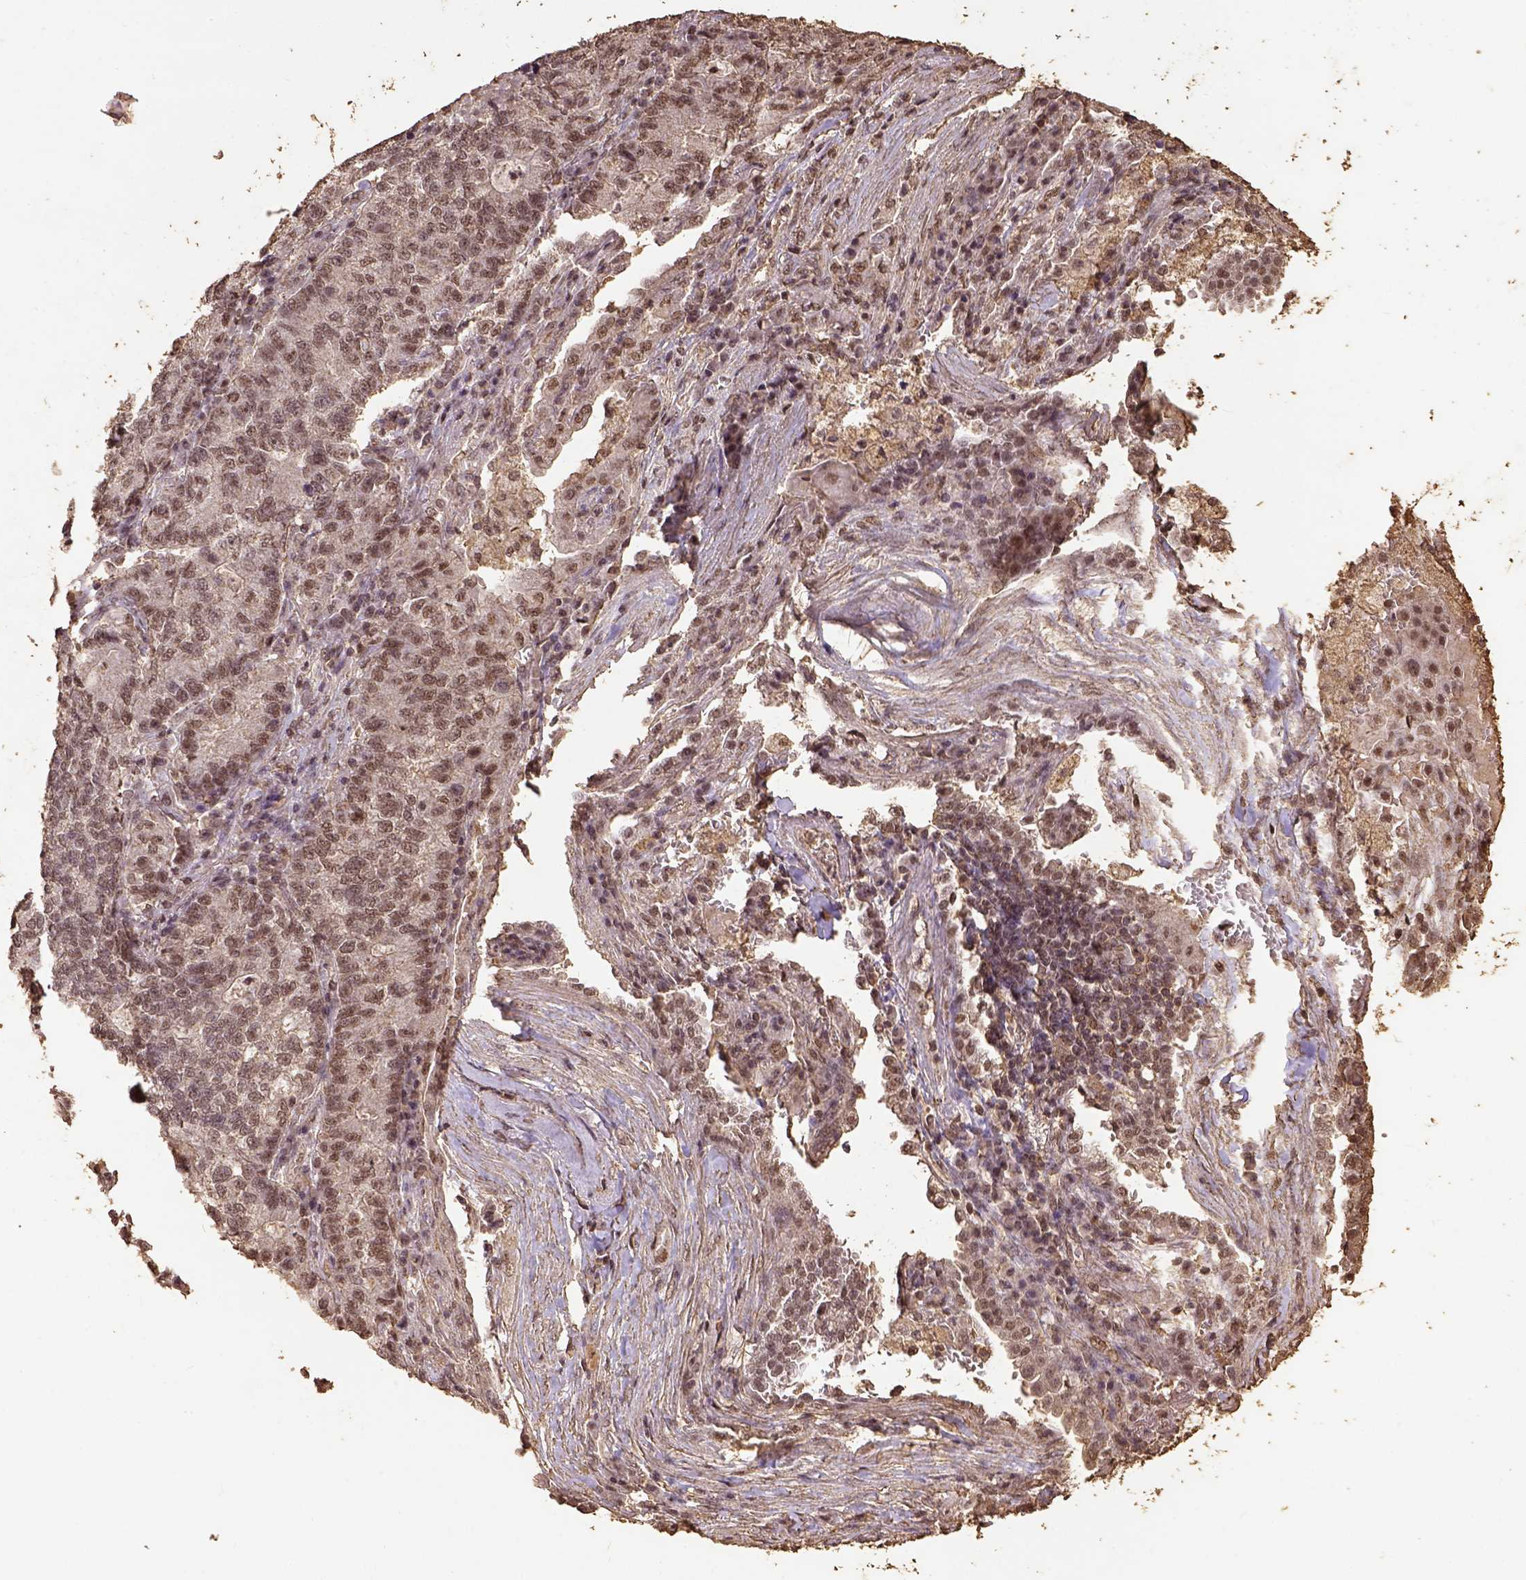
{"staining": {"intensity": "moderate", "quantity": ">75%", "location": "nuclear"}, "tissue": "lung cancer", "cell_type": "Tumor cells", "image_type": "cancer", "snomed": [{"axis": "morphology", "description": "Adenocarcinoma, NOS"}, {"axis": "topography", "description": "Lung"}], "caption": "A brown stain highlights moderate nuclear positivity of a protein in lung adenocarcinoma tumor cells. (IHC, brightfield microscopy, high magnification).", "gene": "NACC1", "patient": {"sex": "male", "age": 57}}